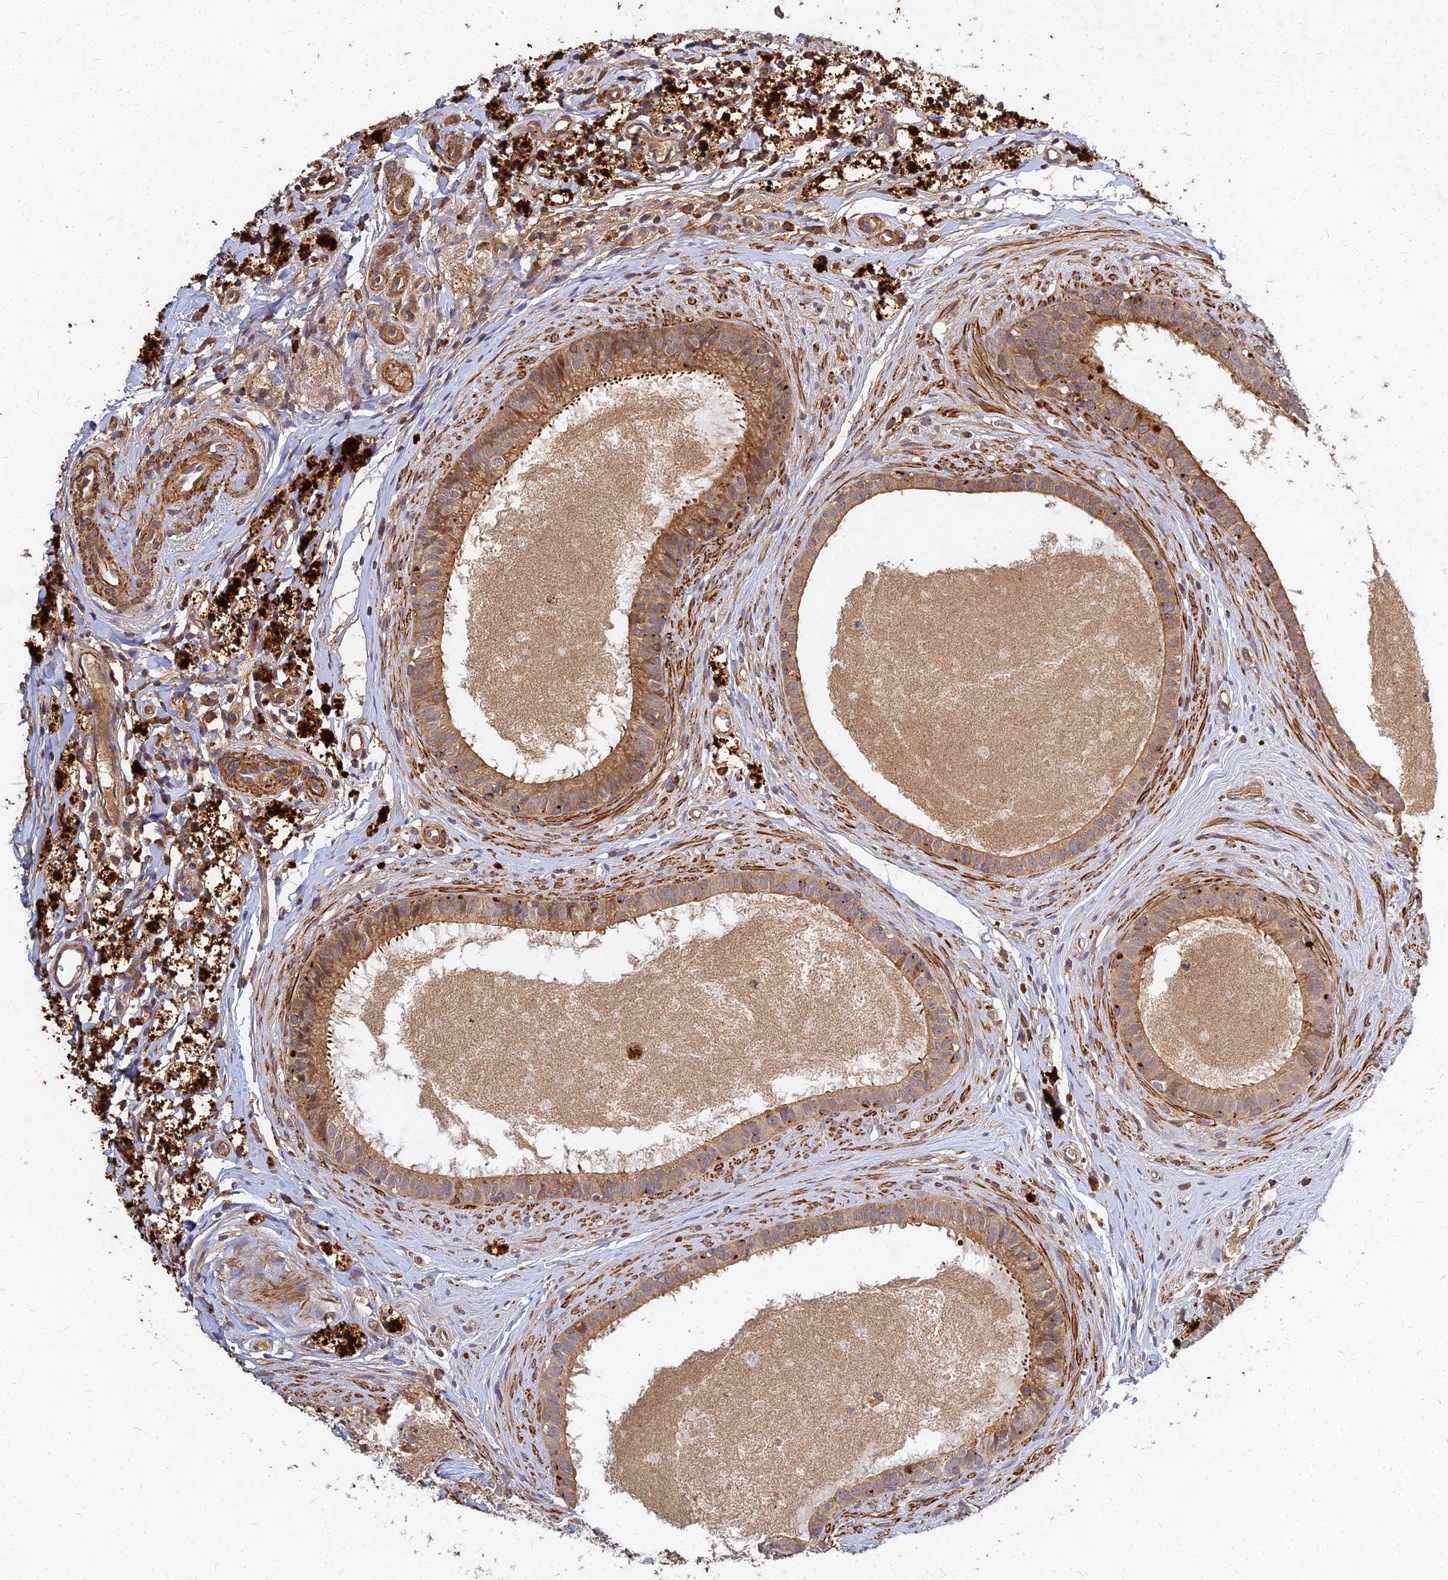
{"staining": {"intensity": "moderate", "quantity": ">75%", "location": "cytoplasmic/membranous"}, "tissue": "epididymis", "cell_type": "Glandular cells", "image_type": "normal", "snomed": [{"axis": "morphology", "description": "Normal tissue, NOS"}, {"axis": "topography", "description": "Epididymis"}], "caption": "Immunohistochemistry (IHC) staining of normal epididymis, which shows medium levels of moderate cytoplasmic/membranous staining in about >75% of glandular cells indicating moderate cytoplasmic/membranous protein staining. The staining was performed using DAB (brown) for protein detection and nuclei were counterstained in hematoxylin (blue).", "gene": "UBE2W", "patient": {"sex": "male", "age": 80}}